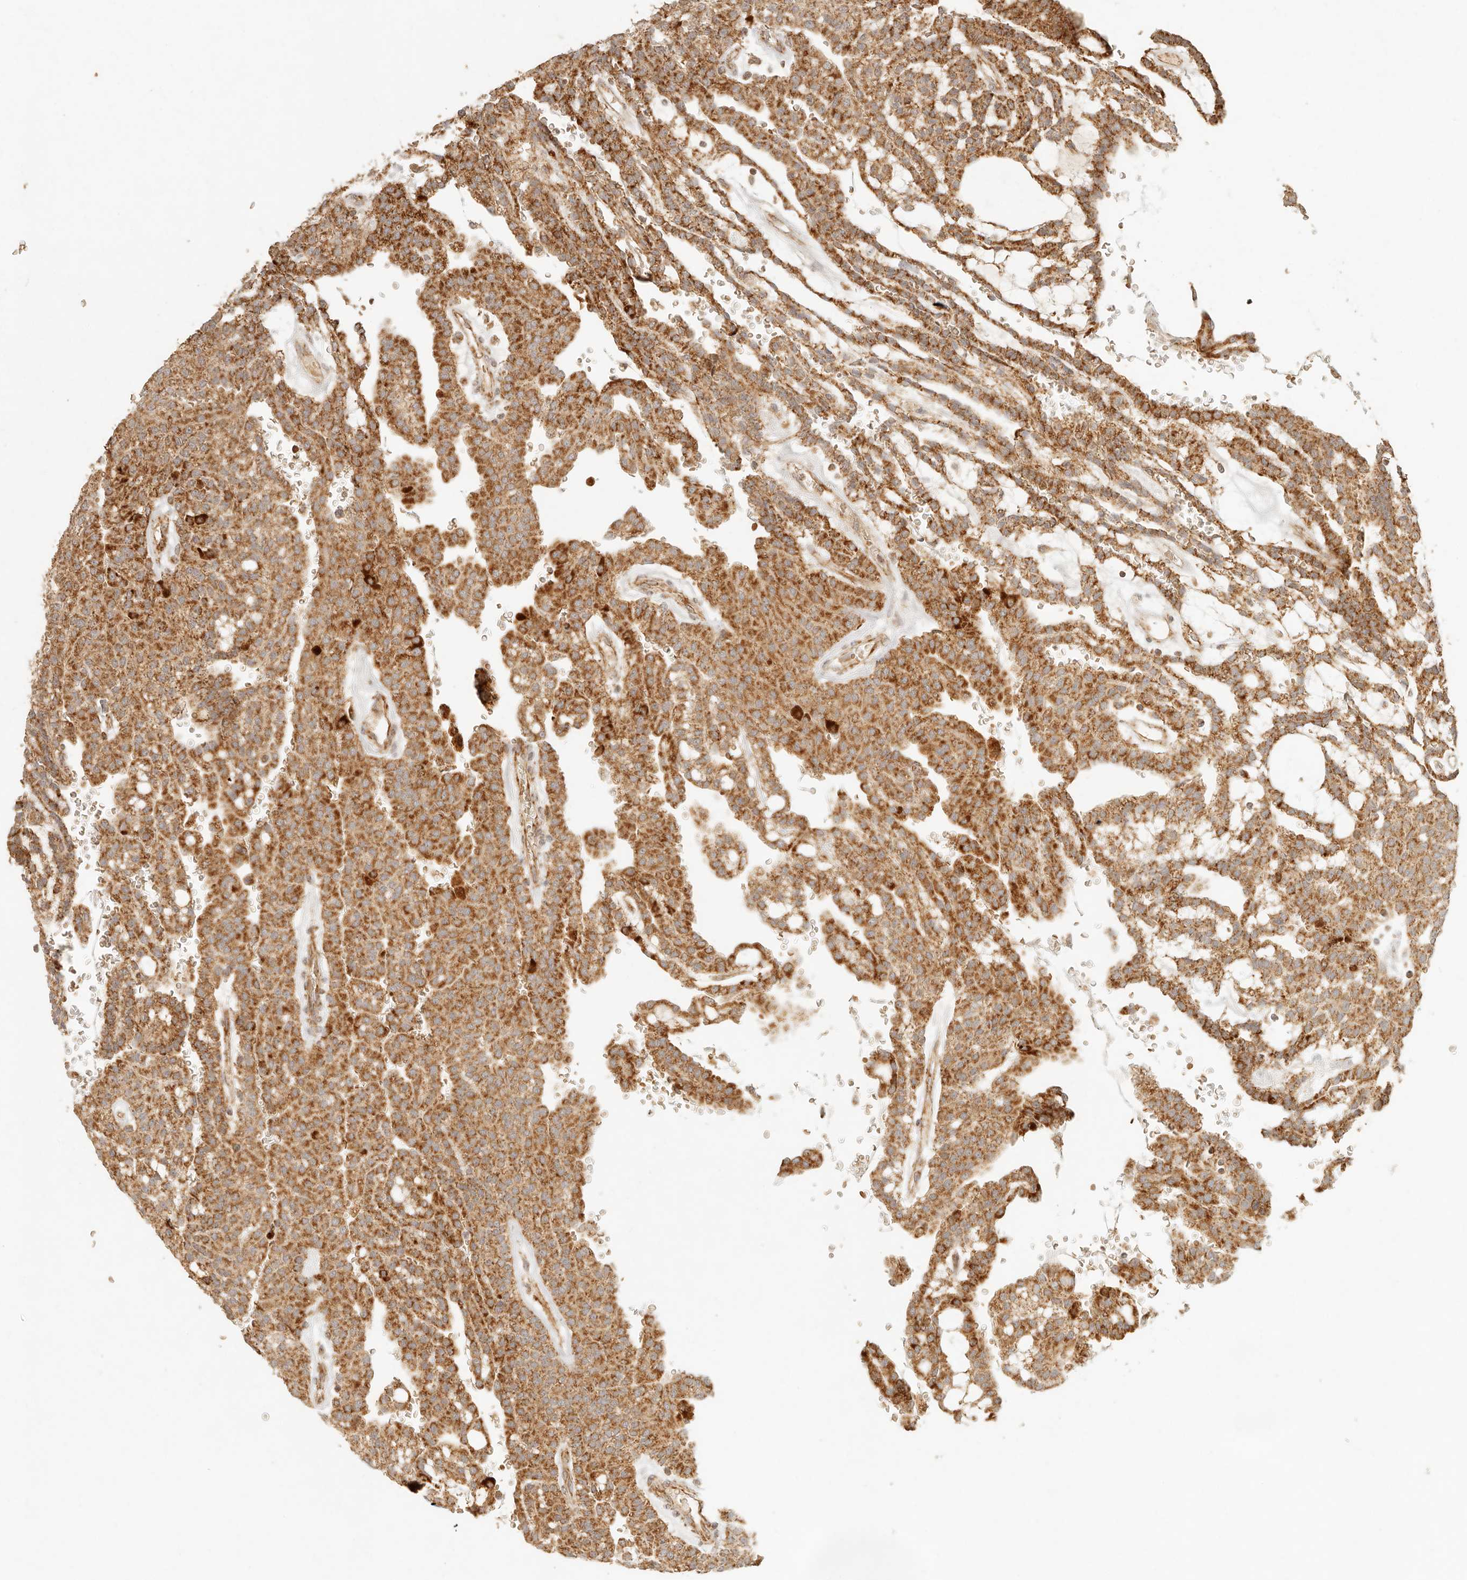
{"staining": {"intensity": "moderate", "quantity": ">75%", "location": "cytoplasmic/membranous"}, "tissue": "renal cancer", "cell_type": "Tumor cells", "image_type": "cancer", "snomed": [{"axis": "morphology", "description": "Adenocarcinoma, NOS"}, {"axis": "topography", "description": "Kidney"}], "caption": "About >75% of tumor cells in human adenocarcinoma (renal) exhibit moderate cytoplasmic/membranous protein positivity as visualized by brown immunohistochemical staining.", "gene": "MRPL55", "patient": {"sex": "male", "age": 63}}